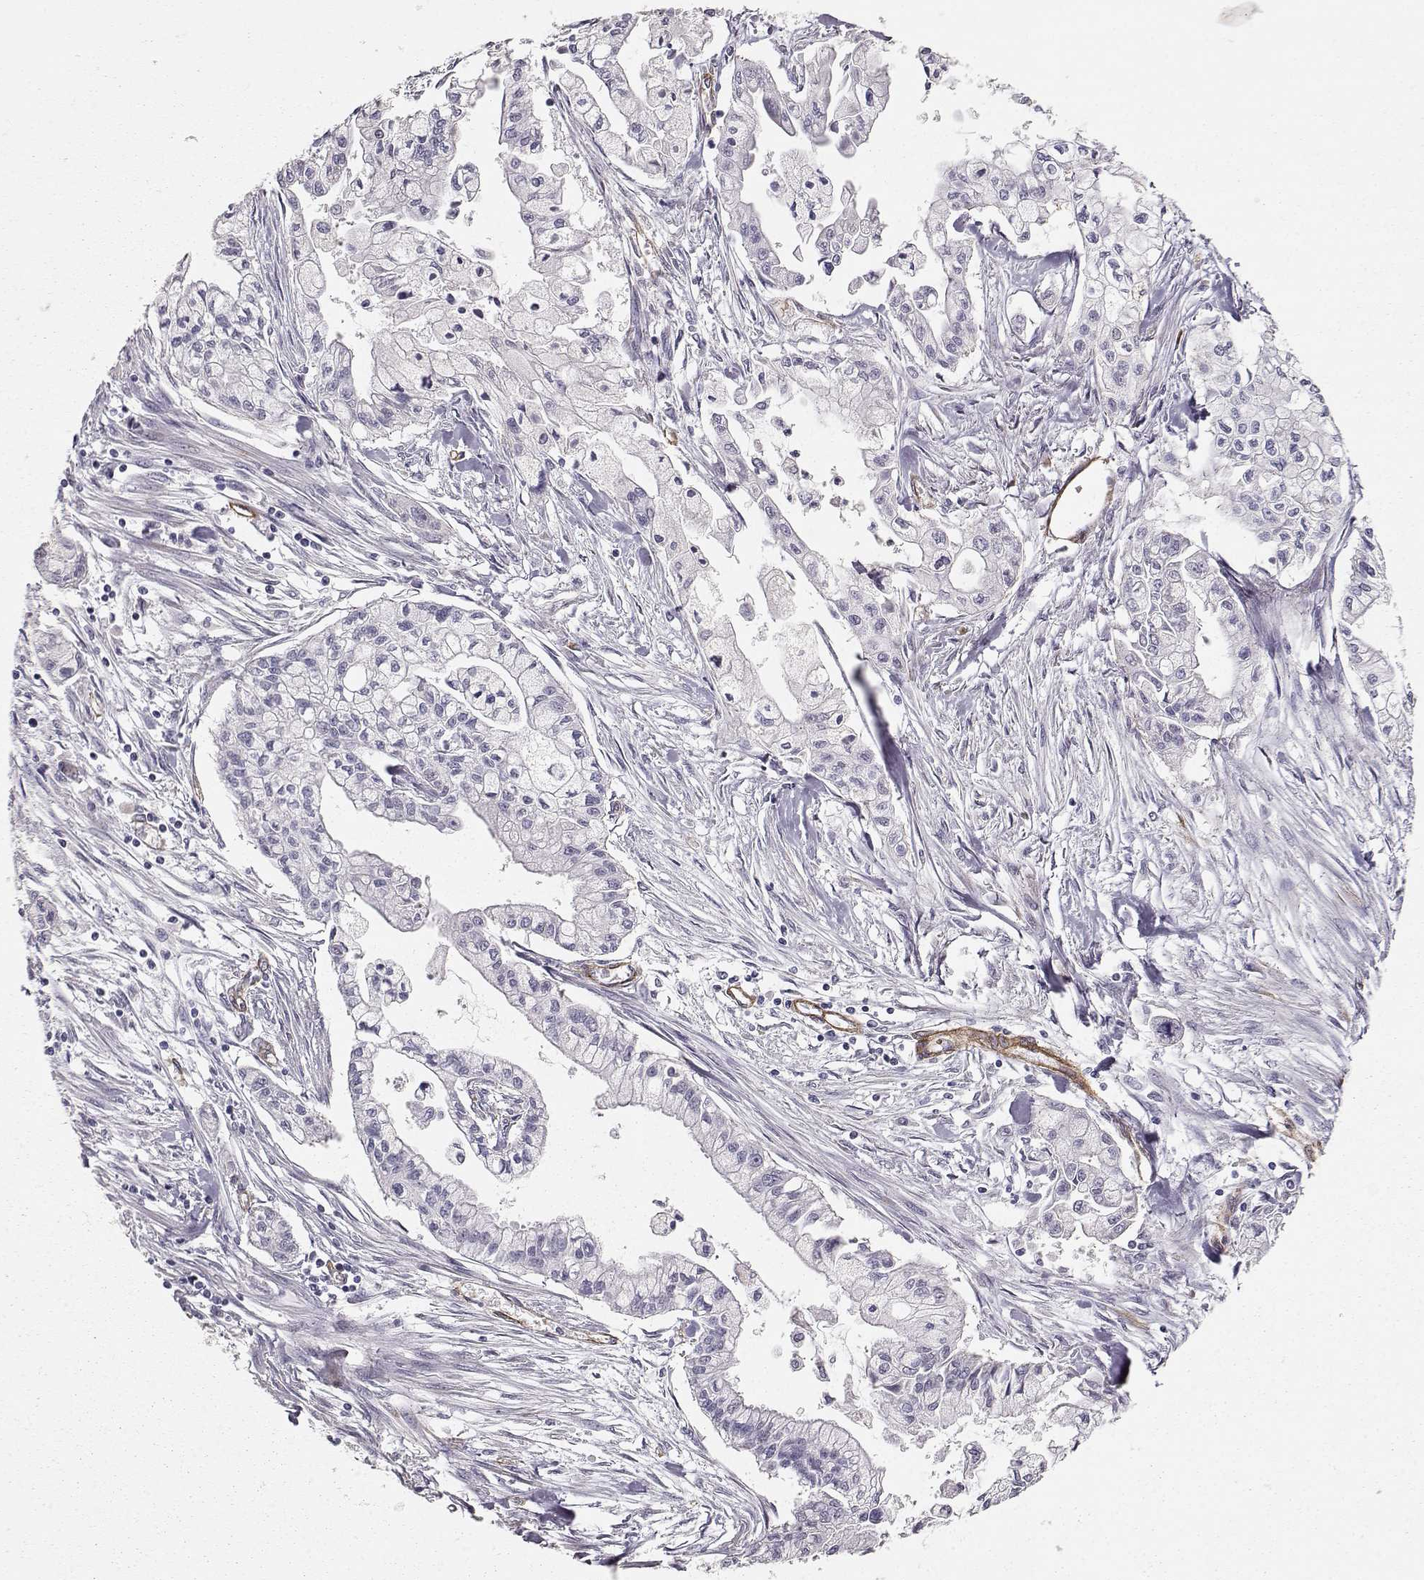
{"staining": {"intensity": "negative", "quantity": "none", "location": "none"}, "tissue": "pancreatic cancer", "cell_type": "Tumor cells", "image_type": "cancer", "snomed": [{"axis": "morphology", "description": "Adenocarcinoma, NOS"}, {"axis": "topography", "description": "Pancreas"}], "caption": "High power microscopy photomicrograph of an IHC image of pancreatic adenocarcinoma, revealing no significant staining in tumor cells. The staining was performed using DAB to visualize the protein expression in brown, while the nuclei were stained in blue with hematoxylin (Magnification: 20x).", "gene": "LAMC1", "patient": {"sex": "male", "age": 54}}